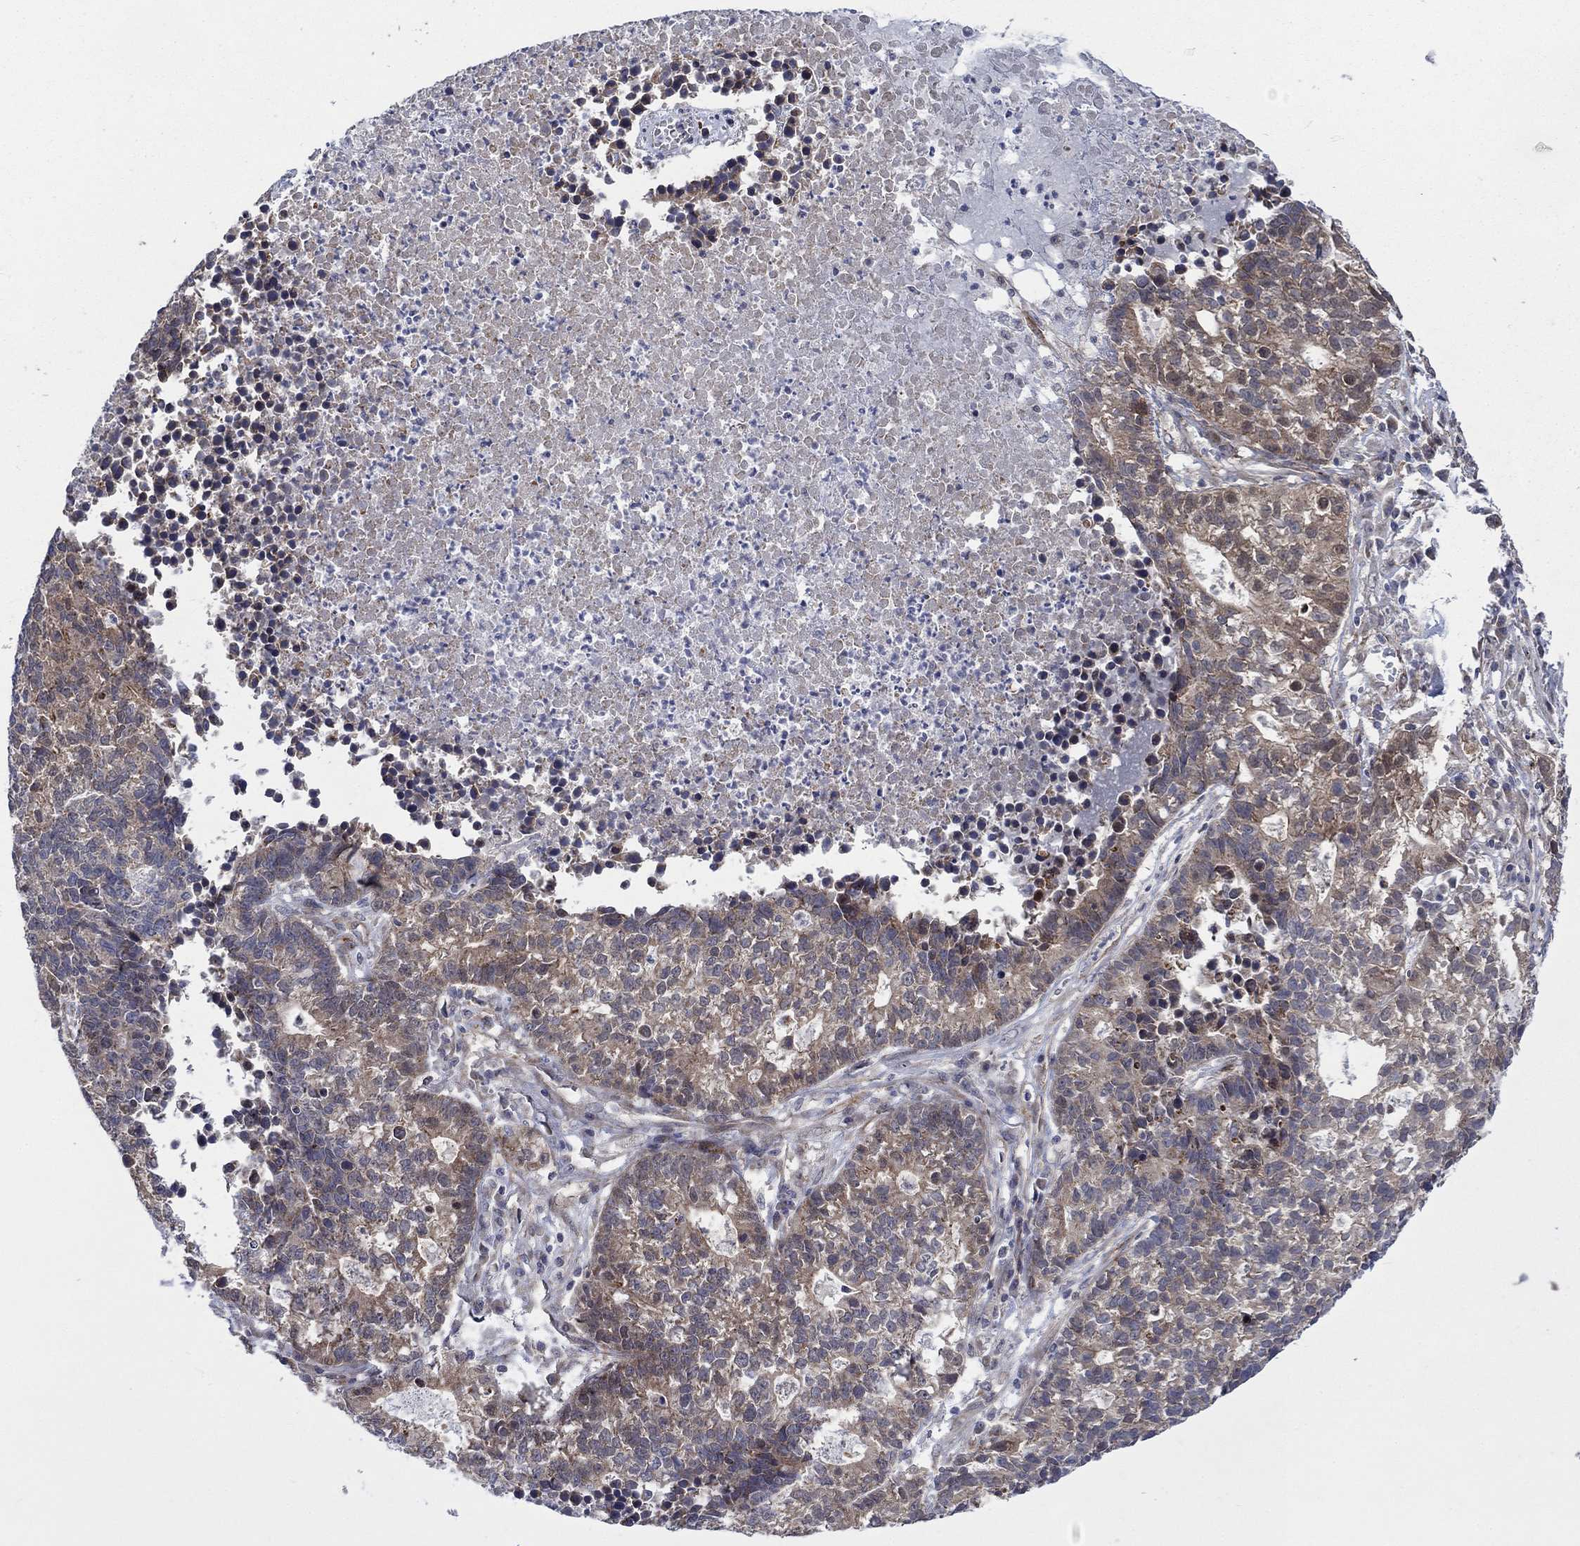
{"staining": {"intensity": "weak", "quantity": "25%-75%", "location": "cytoplasmic/membranous"}, "tissue": "lung cancer", "cell_type": "Tumor cells", "image_type": "cancer", "snomed": [{"axis": "morphology", "description": "Adenocarcinoma, NOS"}, {"axis": "topography", "description": "Lung"}], "caption": "The image demonstrates immunohistochemical staining of adenocarcinoma (lung). There is weak cytoplasmic/membranous expression is present in approximately 25%-75% of tumor cells.", "gene": "SLC35F2", "patient": {"sex": "male", "age": 57}}